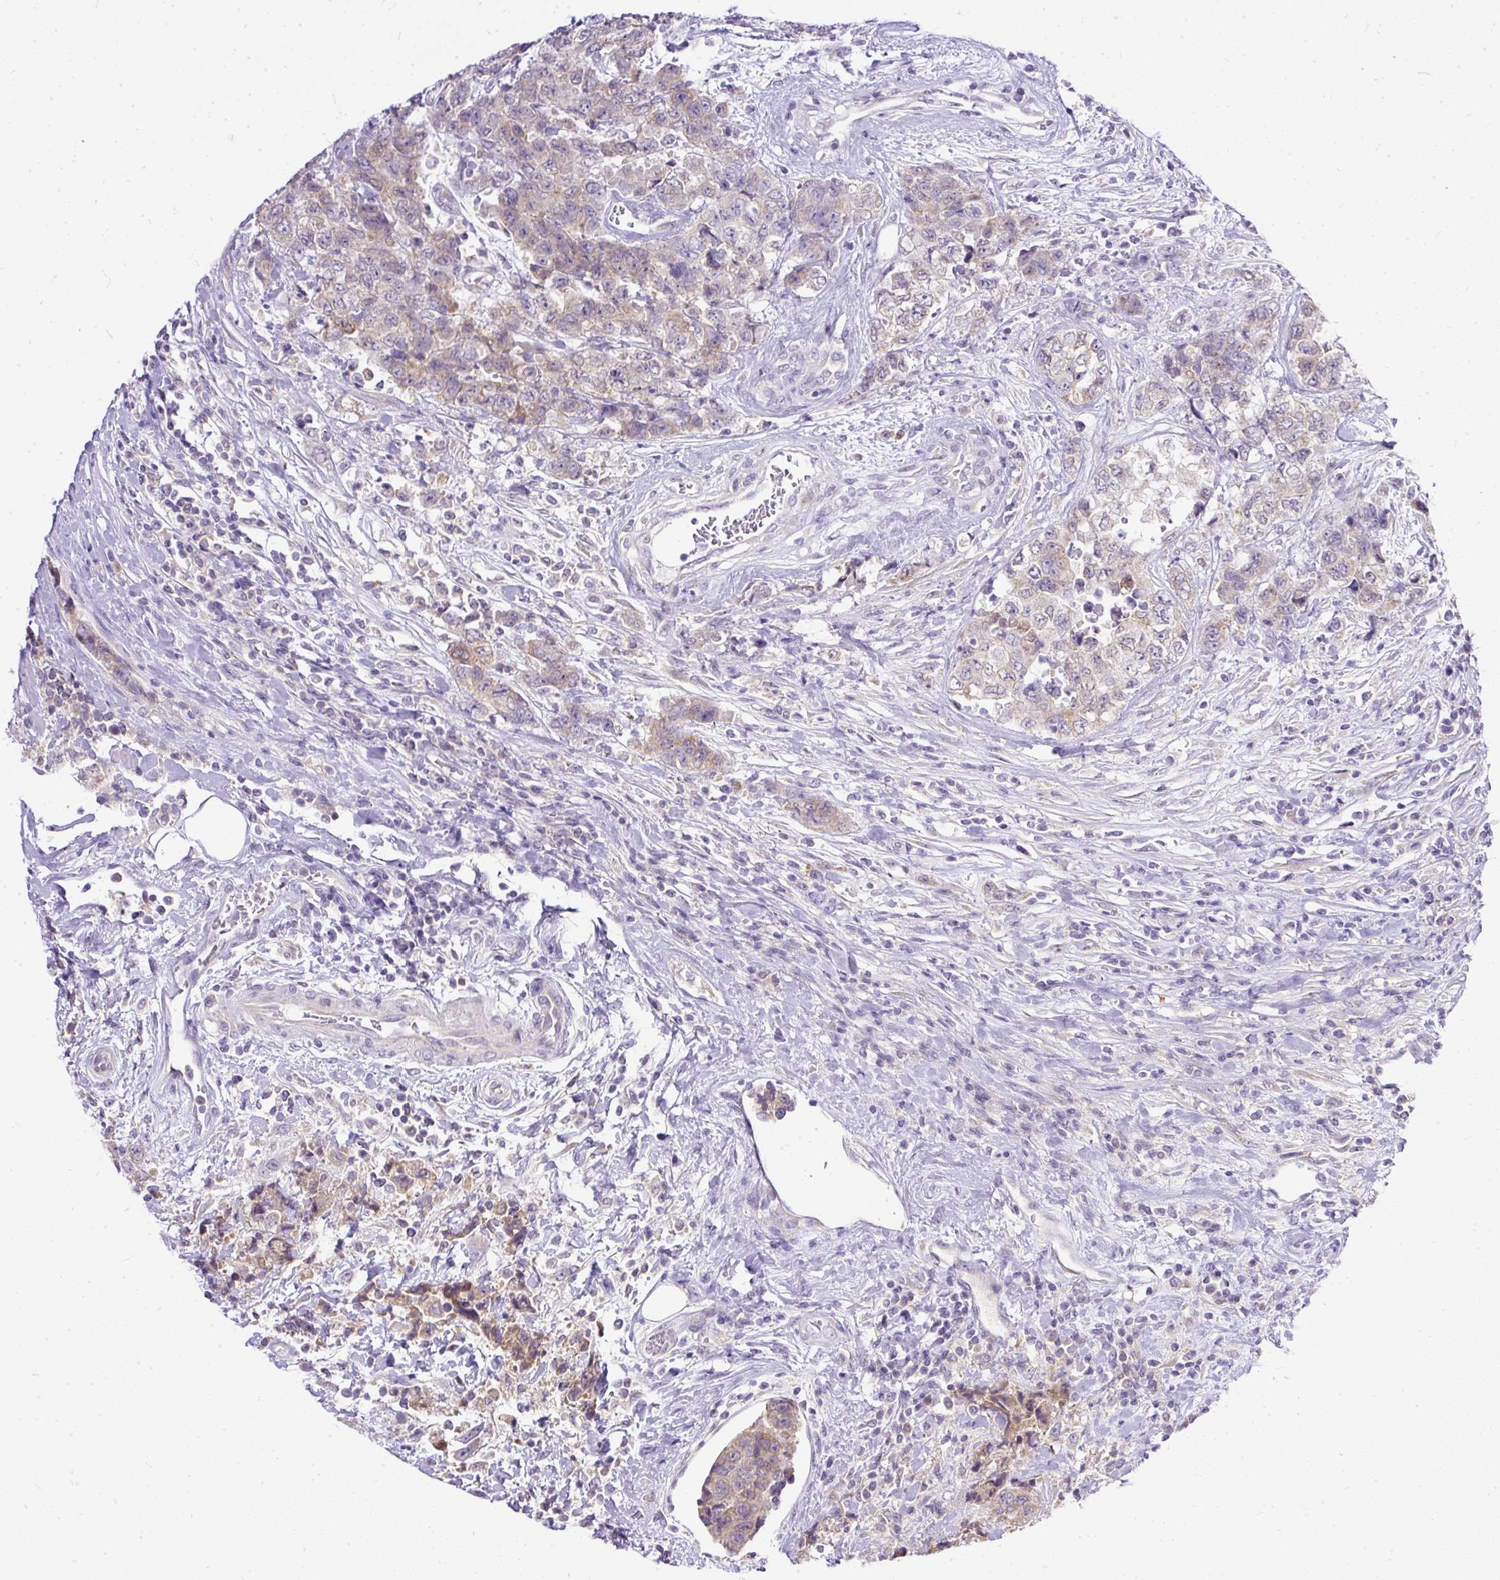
{"staining": {"intensity": "moderate", "quantity": "25%-75%", "location": "cytoplasmic/membranous"}, "tissue": "urothelial cancer", "cell_type": "Tumor cells", "image_type": "cancer", "snomed": [{"axis": "morphology", "description": "Urothelial carcinoma, High grade"}, {"axis": "topography", "description": "Urinary bladder"}], "caption": "Human urothelial cancer stained for a protein (brown) displays moderate cytoplasmic/membranous positive staining in approximately 25%-75% of tumor cells.", "gene": "AMFR", "patient": {"sex": "female", "age": 78}}